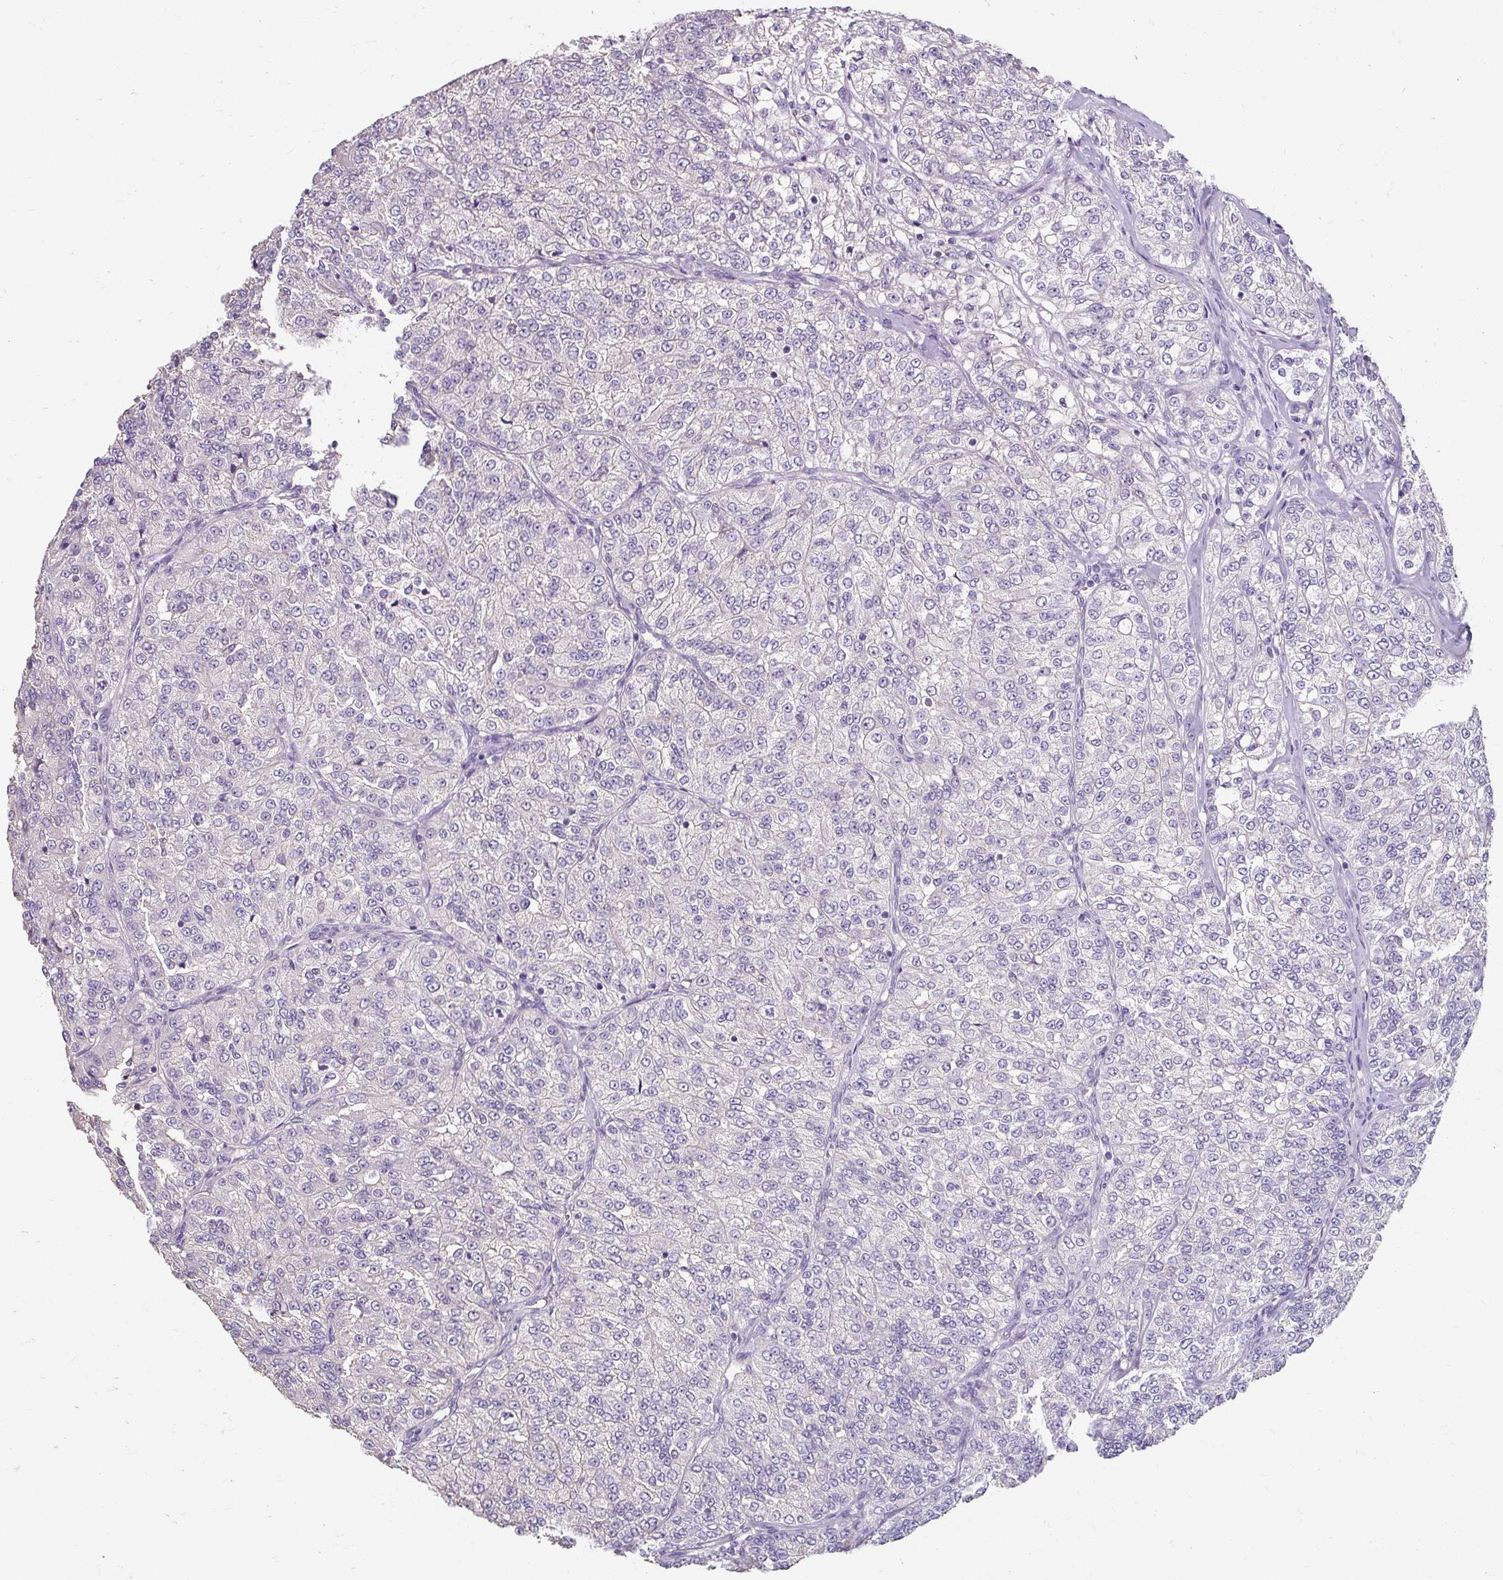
{"staining": {"intensity": "negative", "quantity": "none", "location": "none"}, "tissue": "renal cancer", "cell_type": "Tumor cells", "image_type": "cancer", "snomed": [{"axis": "morphology", "description": "Adenocarcinoma, NOS"}, {"axis": "topography", "description": "Kidney"}], "caption": "This is a image of immunohistochemistry staining of renal cancer (adenocarcinoma), which shows no expression in tumor cells.", "gene": "KLHL24", "patient": {"sex": "female", "age": 63}}